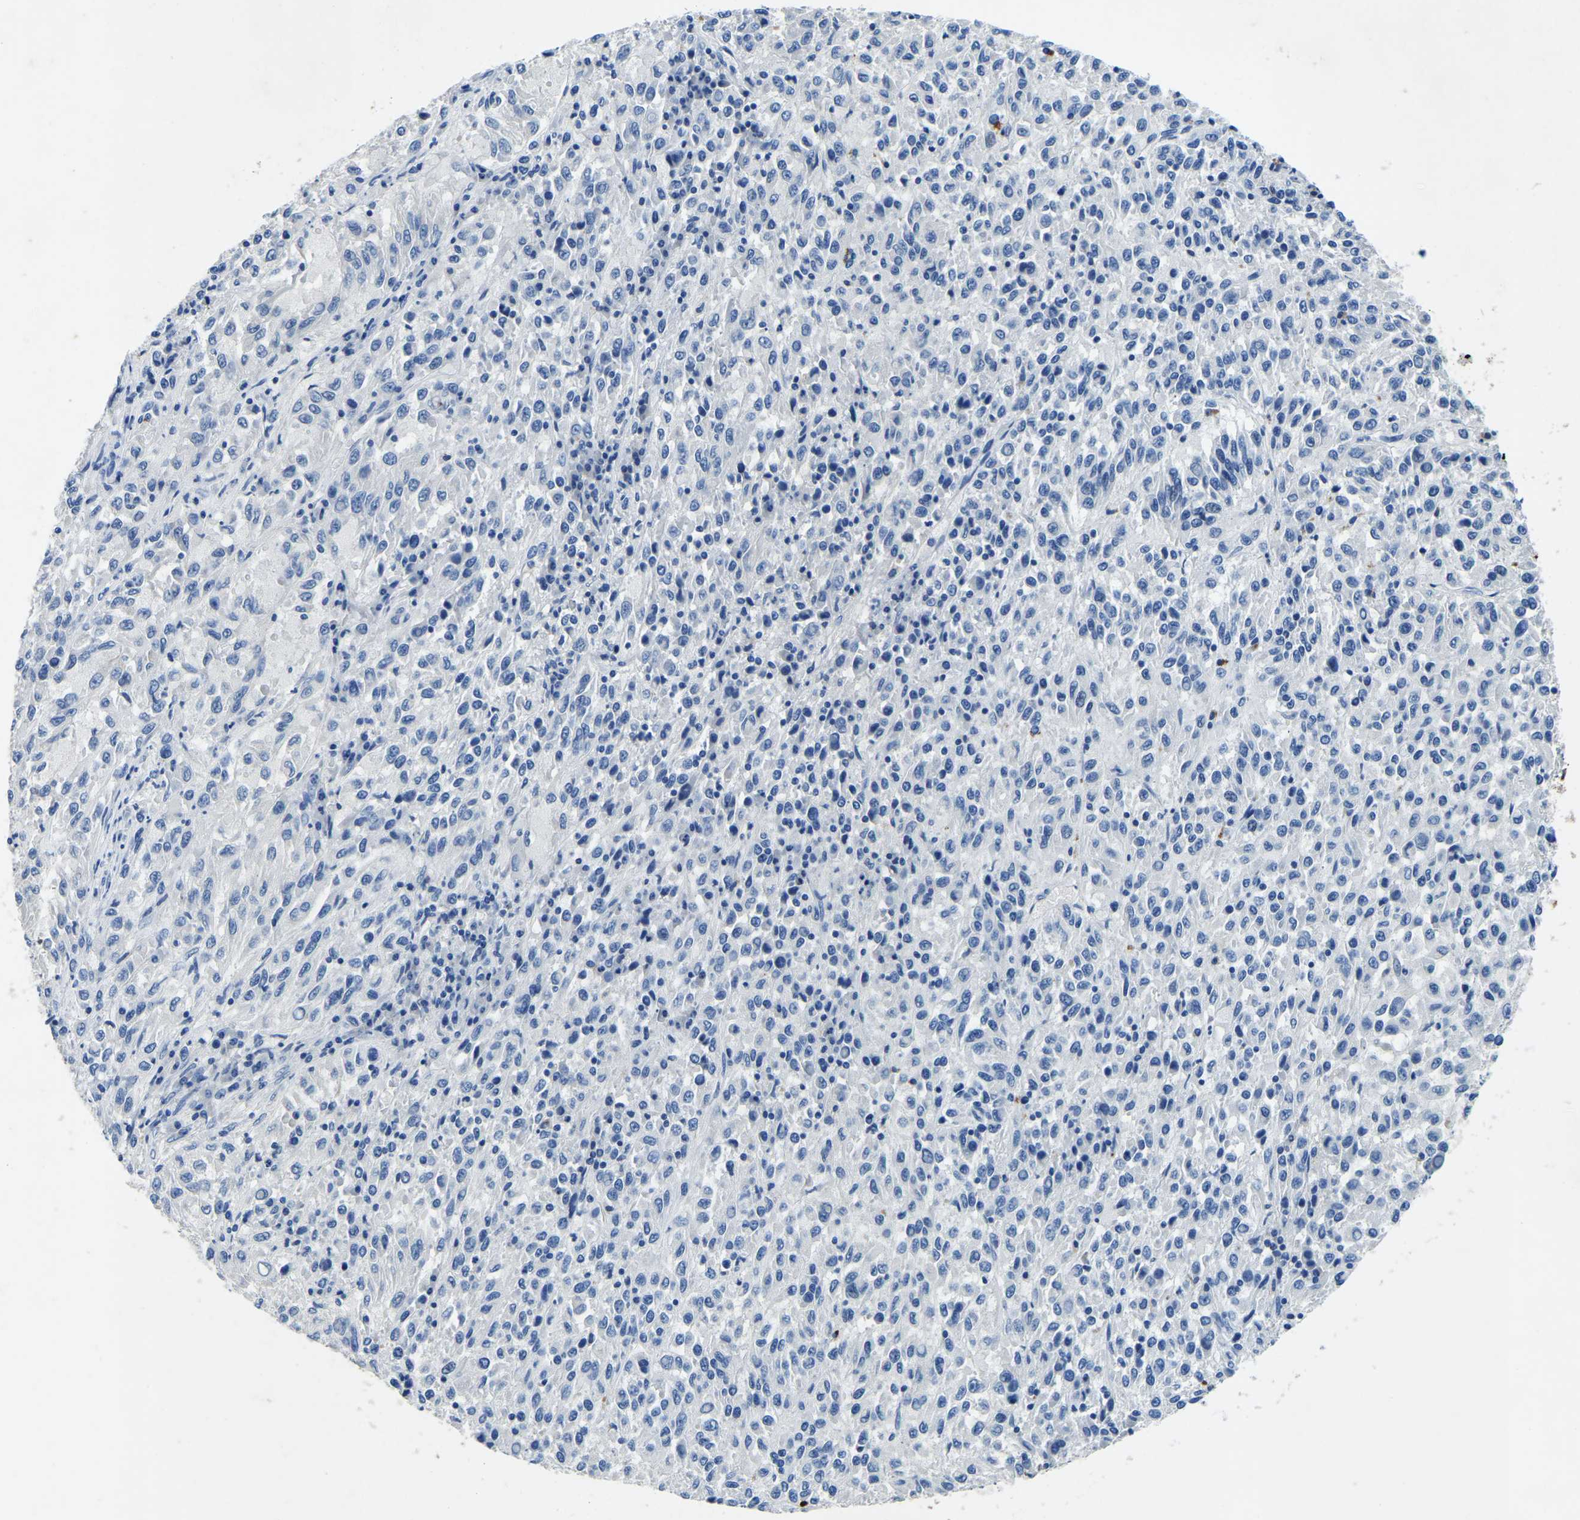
{"staining": {"intensity": "negative", "quantity": "none", "location": "none"}, "tissue": "melanoma", "cell_type": "Tumor cells", "image_type": "cancer", "snomed": [{"axis": "morphology", "description": "Malignant melanoma, Metastatic site"}, {"axis": "topography", "description": "Lung"}], "caption": "DAB (3,3'-diaminobenzidine) immunohistochemical staining of human melanoma displays no significant positivity in tumor cells.", "gene": "UBN2", "patient": {"sex": "male", "age": 64}}